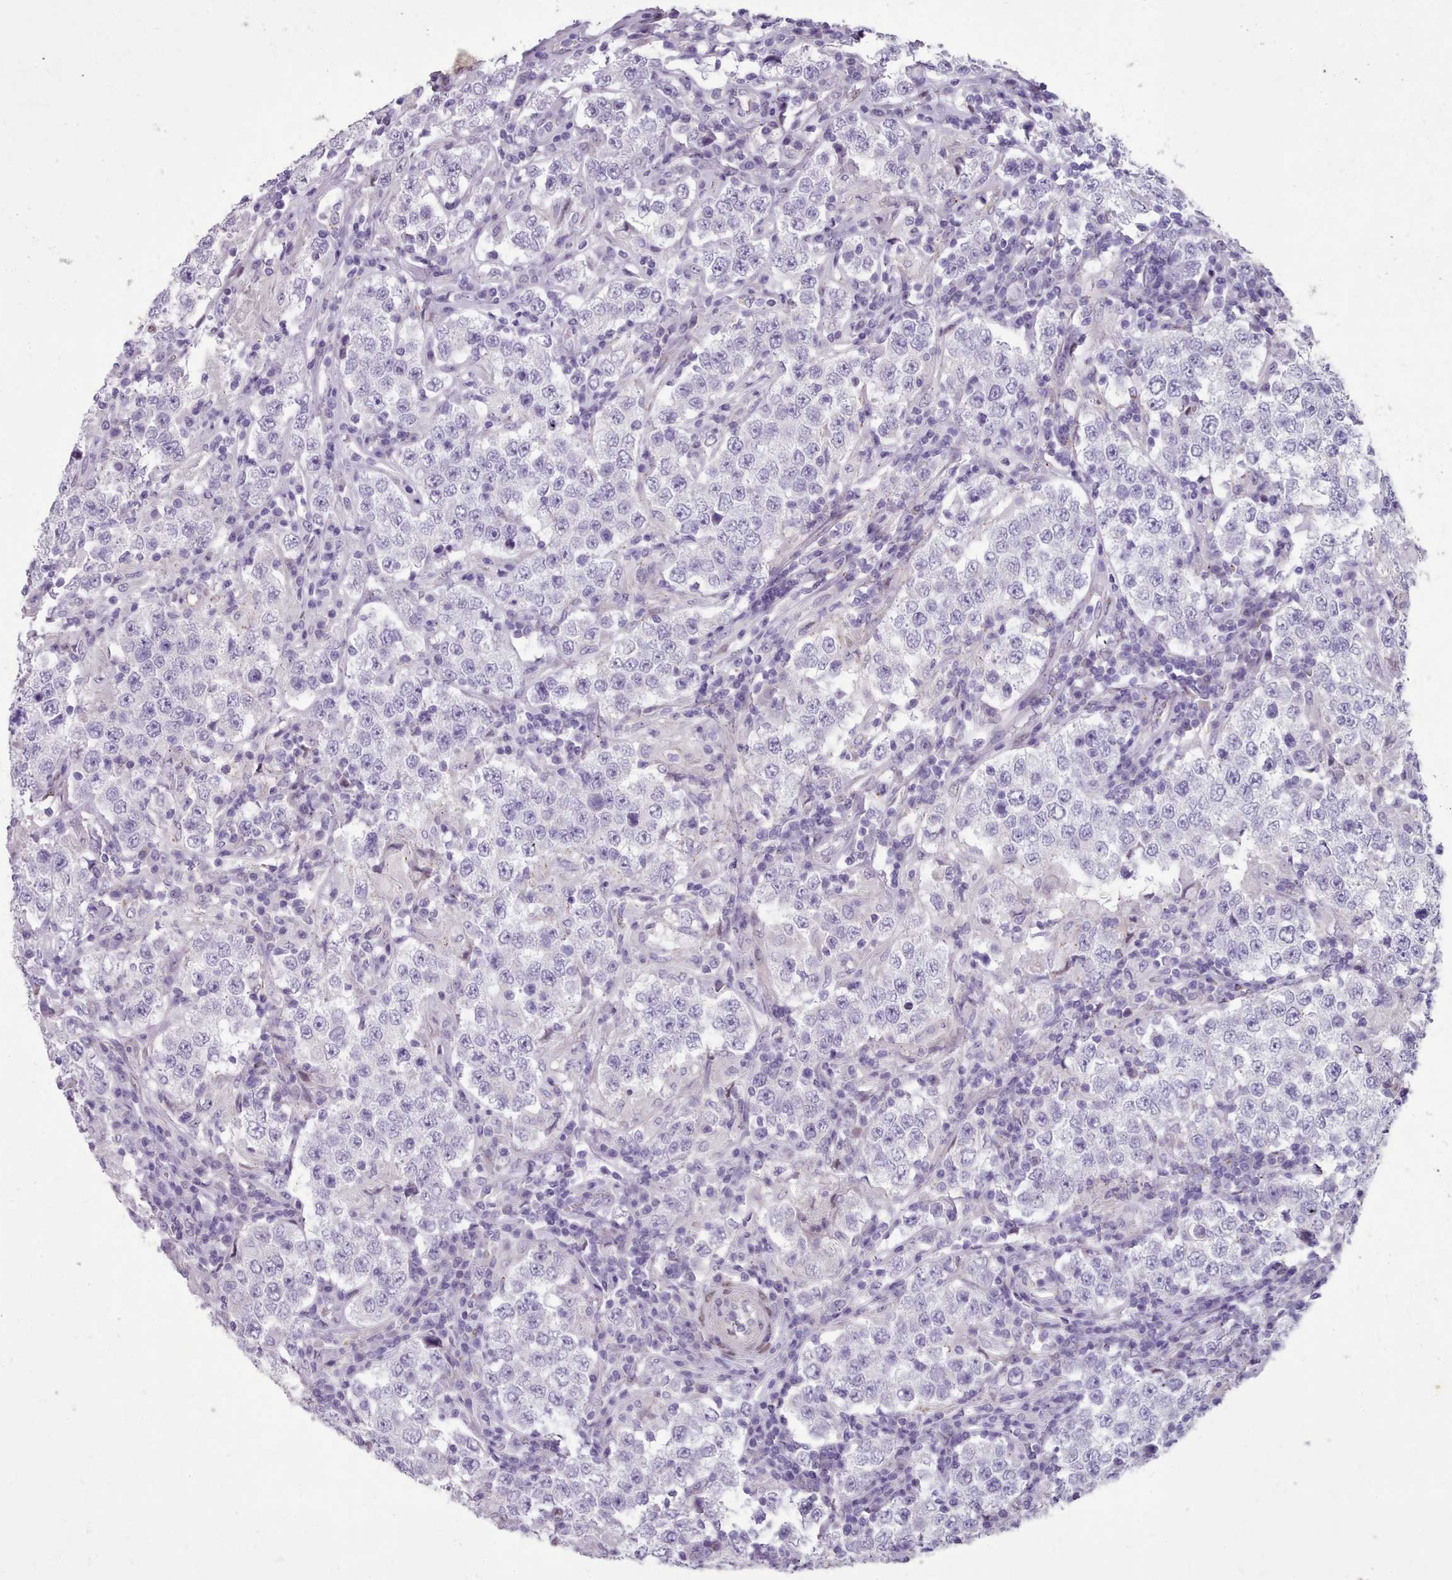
{"staining": {"intensity": "negative", "quantity": "none", "location": "none"}, "tissue": "testis cancer", "cell_type": "Tumor cells", "image_type": "cancer", "snomed": [{"axis": "morphology", "description": "Seminoma, NOS"}, {"axis": "morphology", "description": "Carcinoma, Embryonal, NOS"}, {"axis": "topography", "description": "Testis"}], "caption": "A high-resolution histopathology image shows immunohistochemistry (IHC) staining of testis cancer (seminoma), which displays no significant staining in tumor cells.", "gene": "KCNT2", "patient": {"sex": "male", "age": 41}}